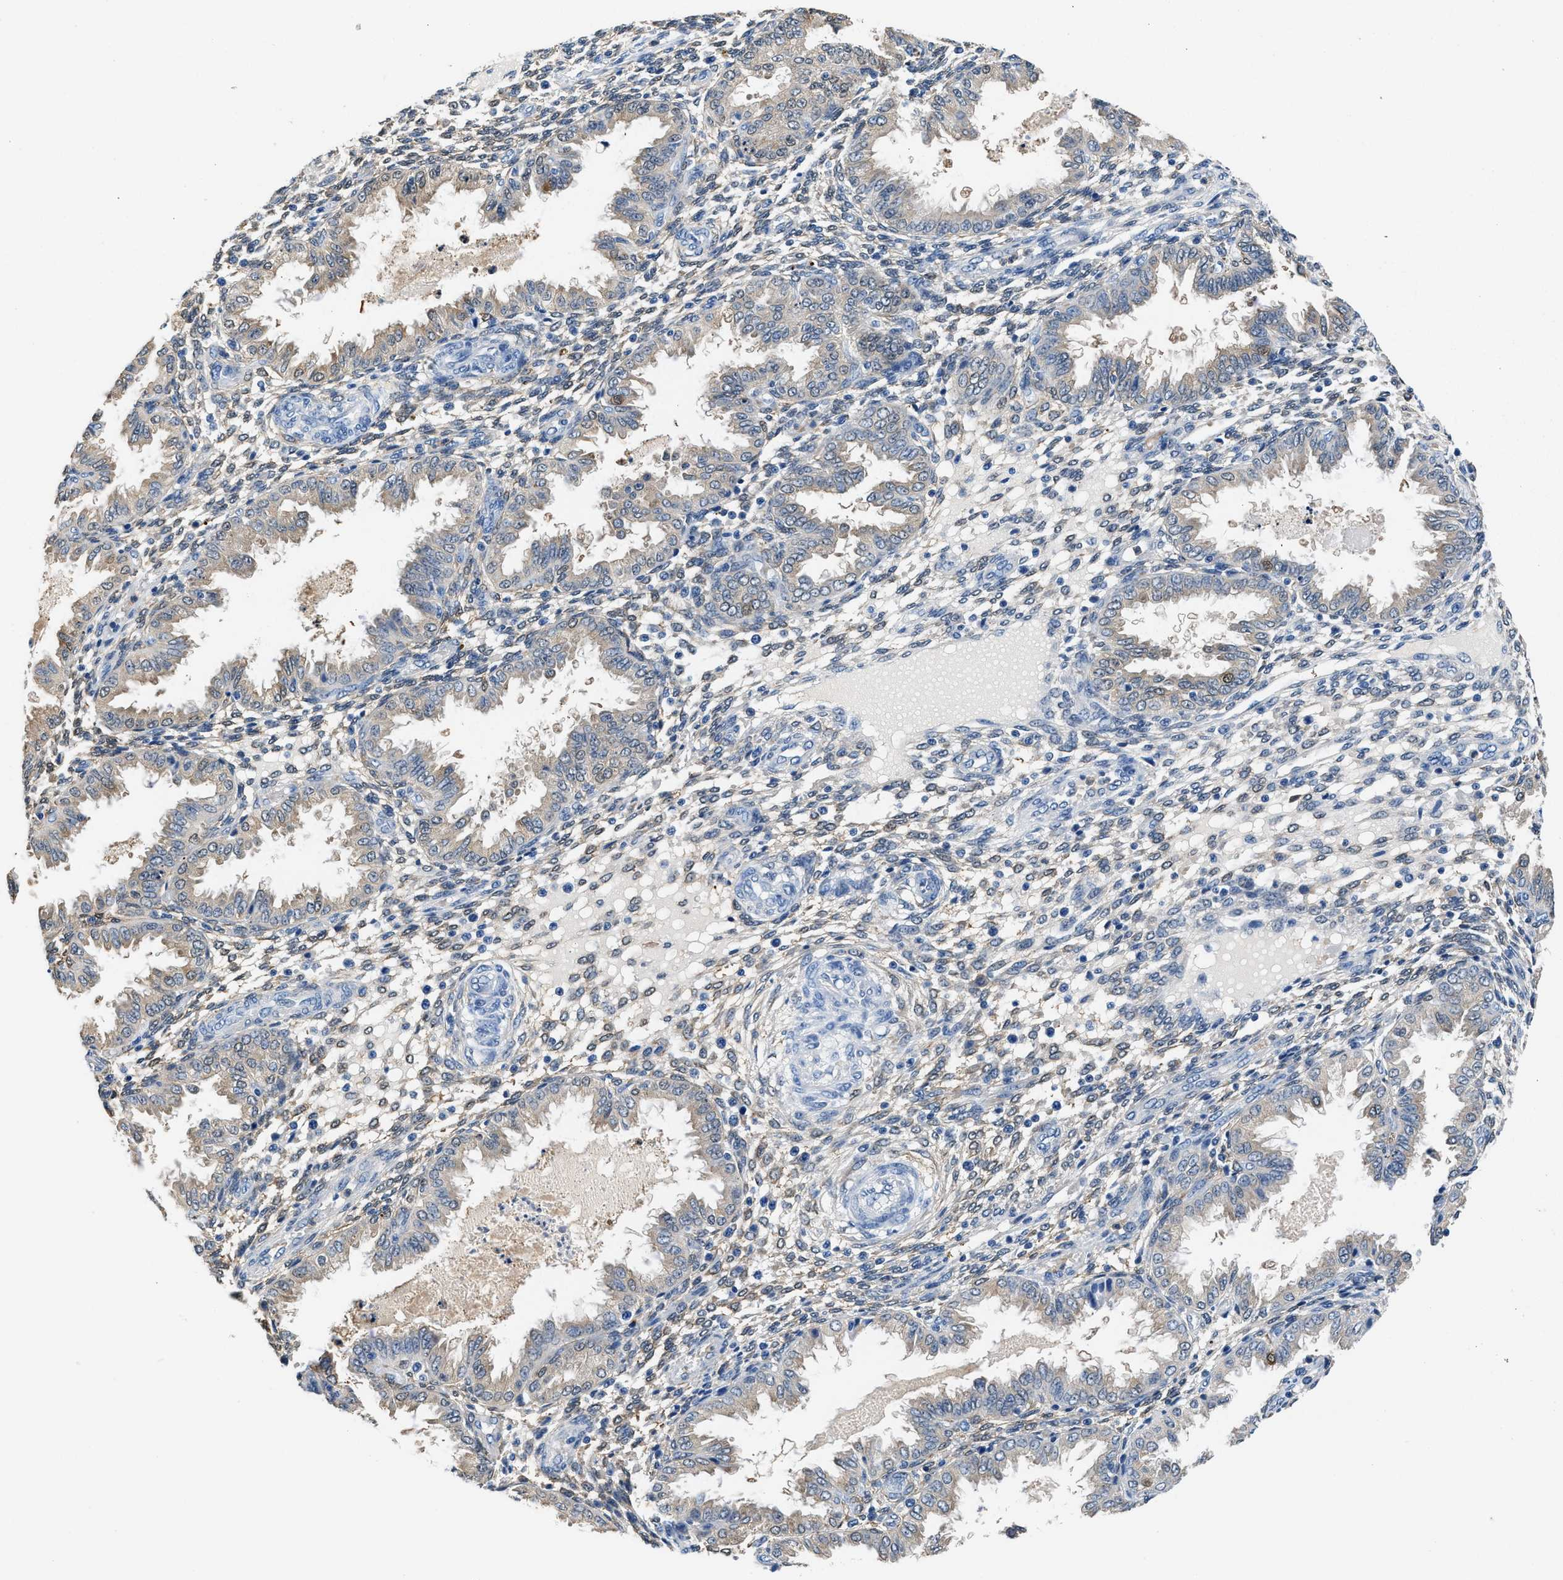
{"staining": {"intensity": "weak", "quantity": "25%-75%", "location": "cytoplasmic/membranous"}, "tissue": "endometrium", "cell_type": "Cells in endometrial stroma", "image_type": "normal", "snomed": [{"axis": "morphology", "description": "Normal tissue, NOS"}, {"axis": "topography", "description": "Endometrium"}], "caption": "This is an image of immunohistochemistry staining of benign endometrium, which shows weak positivity in the cytoplasmic/membranous of cells in endometrial stroma.", "gene": "FADS6", "patient": {"sex": "female", "age": 33}}